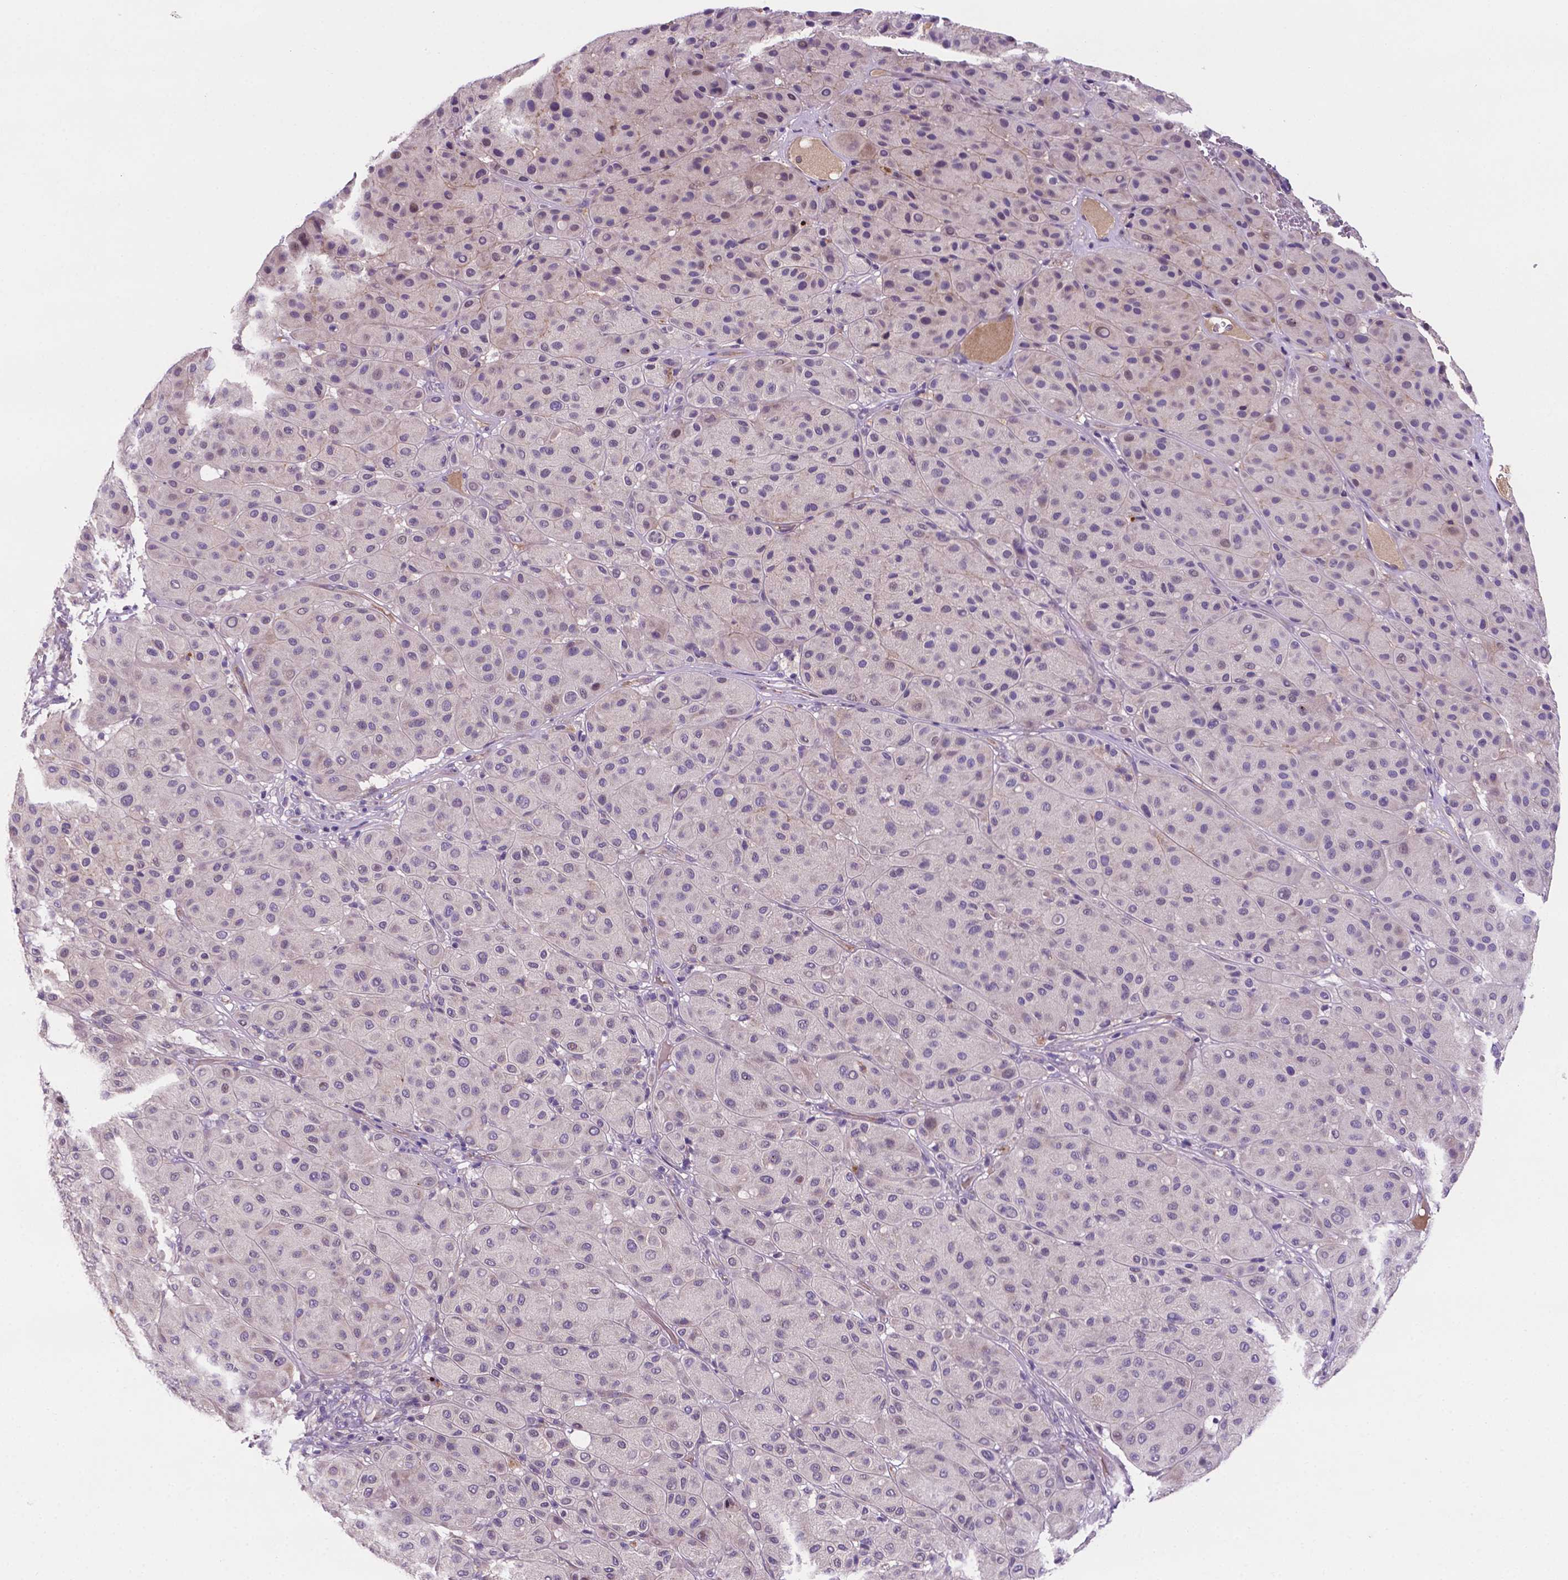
{"staining": {"intensity": "negative", "quantity": "none", "location": "none"}, "tissue": "melanoma", "cell_type": "Tumor cells", "image_type": "cancer", "snomed": [{"axis": "morphology", "description": "Malignant melanoma, Metastatic site"}, {"axis": "topography", "description": "Smooth muscle"}], "caption": "Micrograph shows no protein positivity in tumor cells of malignant melanoma (metastatic site) tissue. The staining is performed using DAB brown chromogen with nuclei counter-stained in using hematoxylin.", "gene": "TM4SF20", "patient": {"sex": "male", "age": 41}}